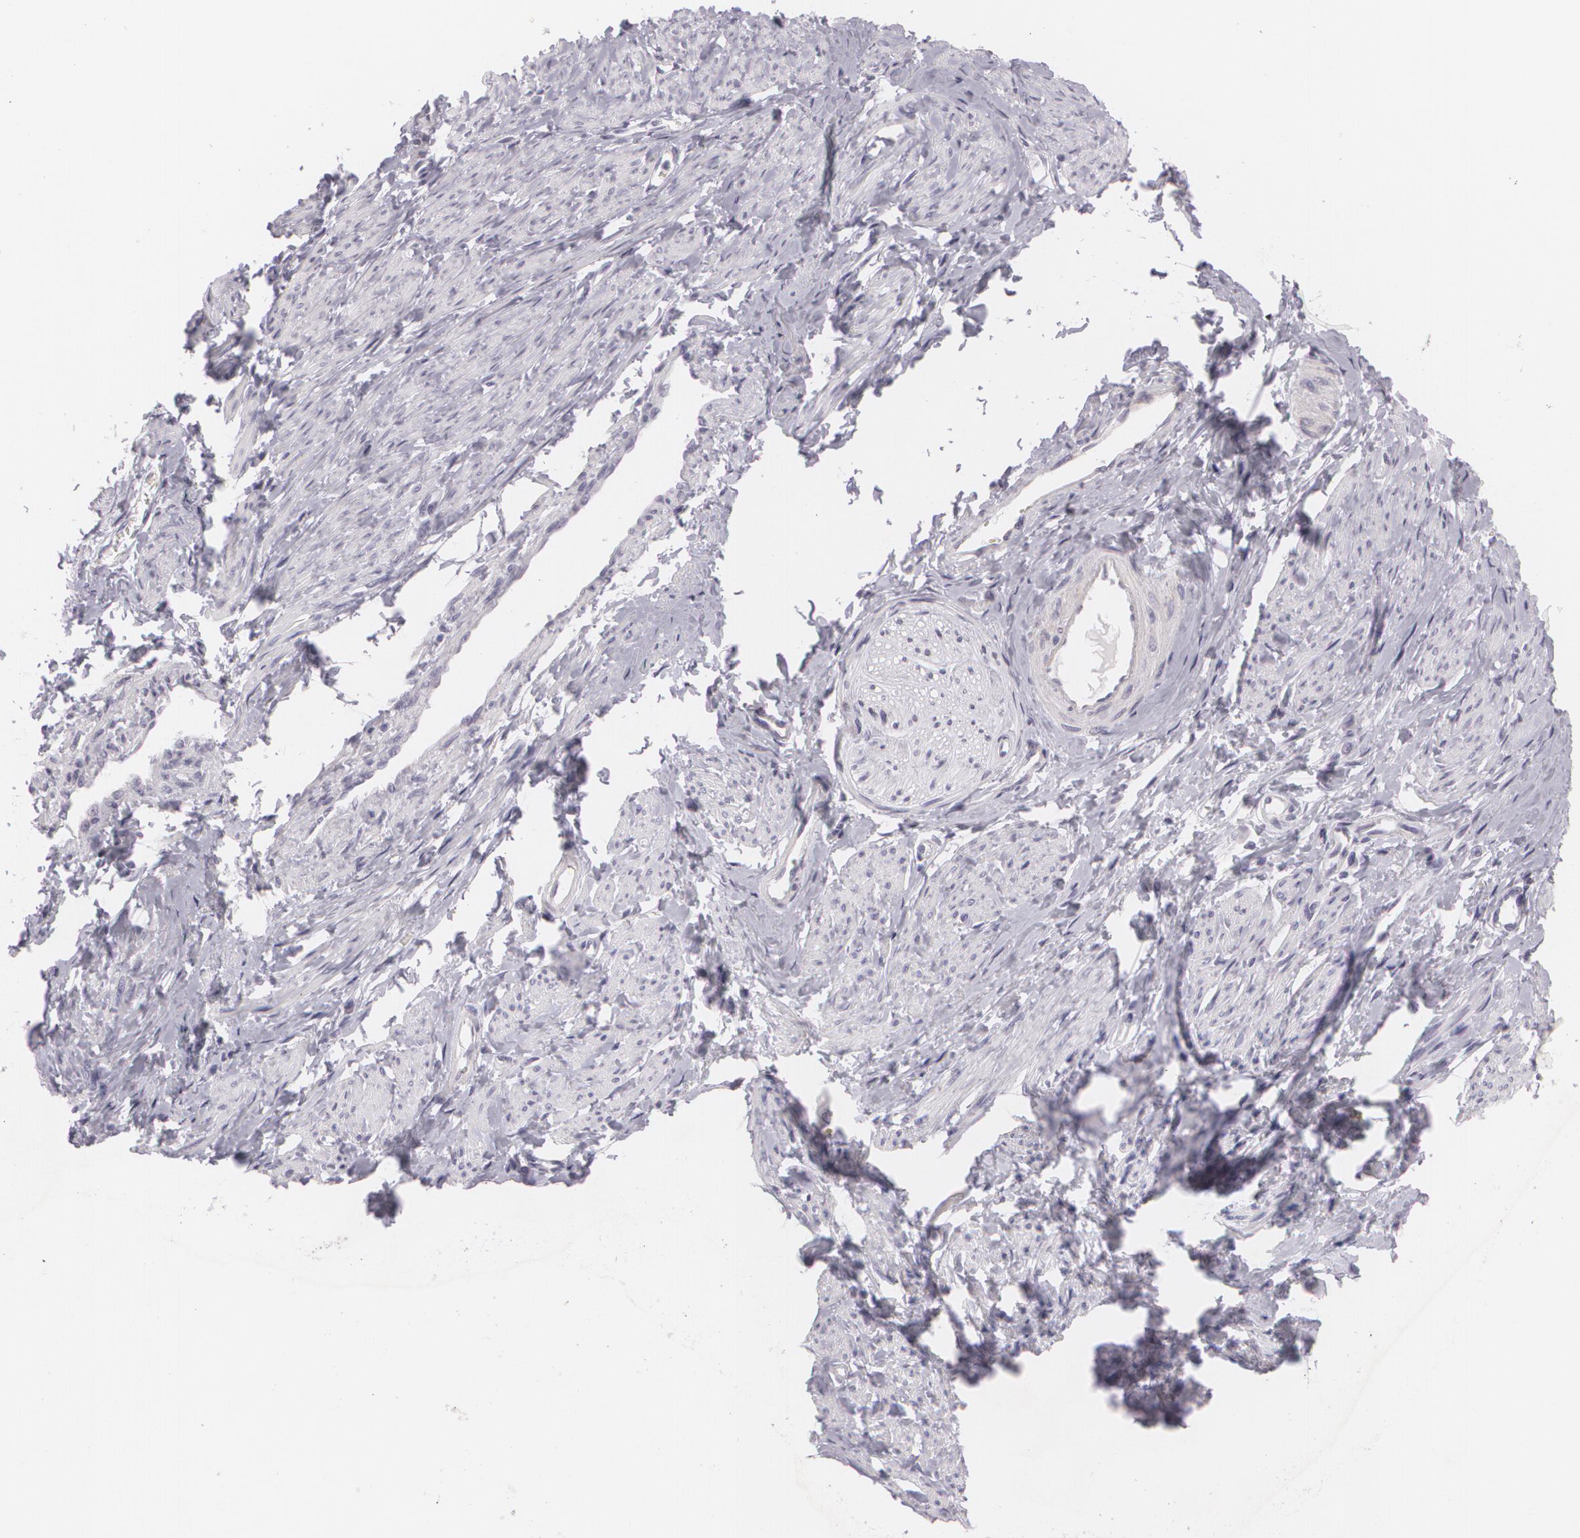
{"staining": {"intensity": "negative", "quantity": "none", "location": "none"}, "tissue": "smooth muscle", "cell_type": "Smooth muscle cells", "image_type": "normal", "snomed": [{"axis": "morphology", "description": "Normal tissue, NOS"}, {"axis": "topography", "description": "Smooth muscle"}, {"axis": "topography", "description": "Uterus"}], "caption": "DAB (3,3'-diaminobenzidine) immunohistochemical staining of normal smooth muscle reveals no significant expression in smooth muscle cells. (Brightfield microscopy of DAB (3,3'-diaminobenzidine) IHC at high magnification).", "gene": "MAP2", "patient": {"sex": "female", "age": 39}}